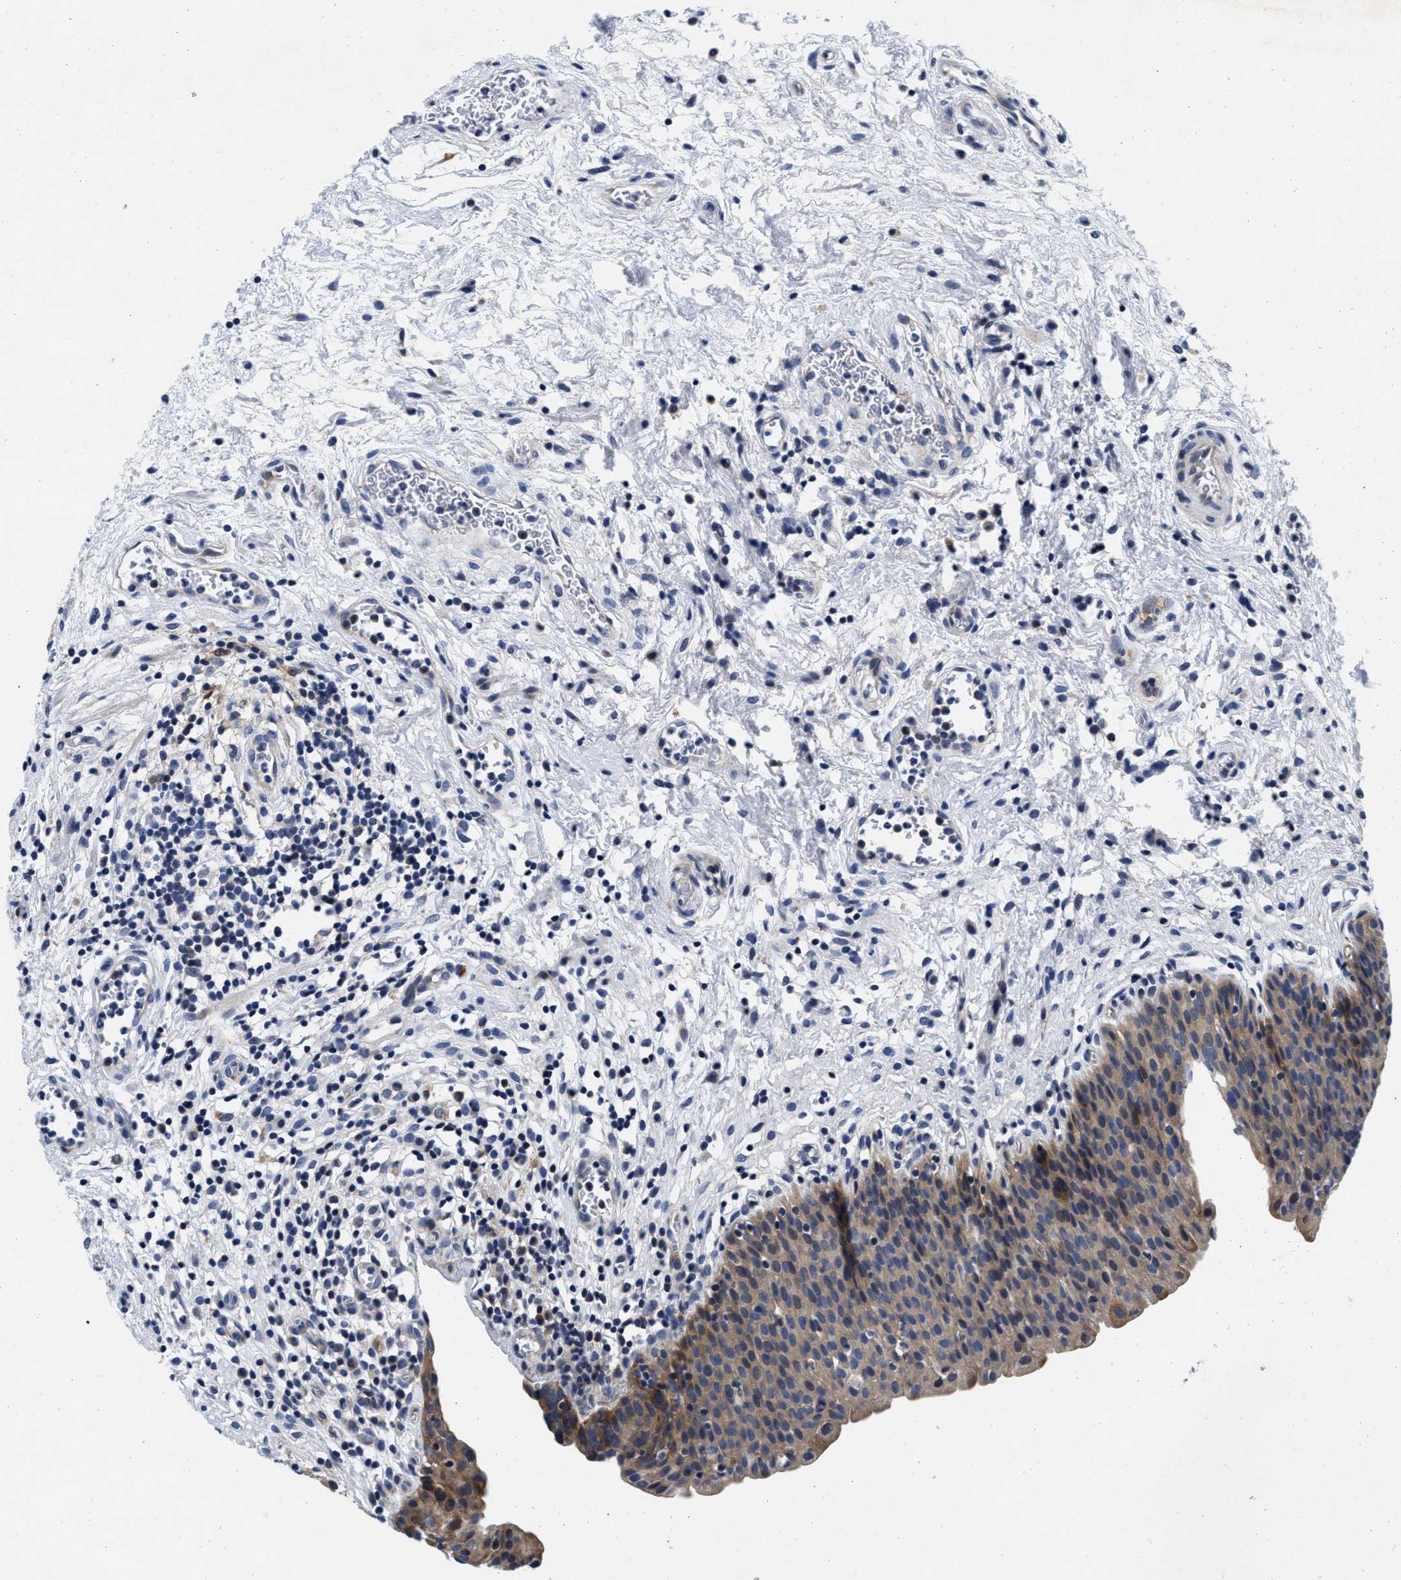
{"staining": {"intensity": "weak", "quantity": ">75%", "location": "cytoplasmic/membranous"}, "tissue": "urinary bladder", "cell_type": "Urothelial cells", "image_type": "normal", "snomed": [{"axis": "morphology", "description": "Normal tissue, NOS"}, {"axis": "topography", "description": "Urinary bladder"}], "caption": "DAB immunohistochemical staining of benign human urinary bladder reveals weak cytoplasmic/membranous protein positivity in about >75% of urothelial cells.", "gene": "LAD1", "patient": {"sex": "male", "age": 37}}